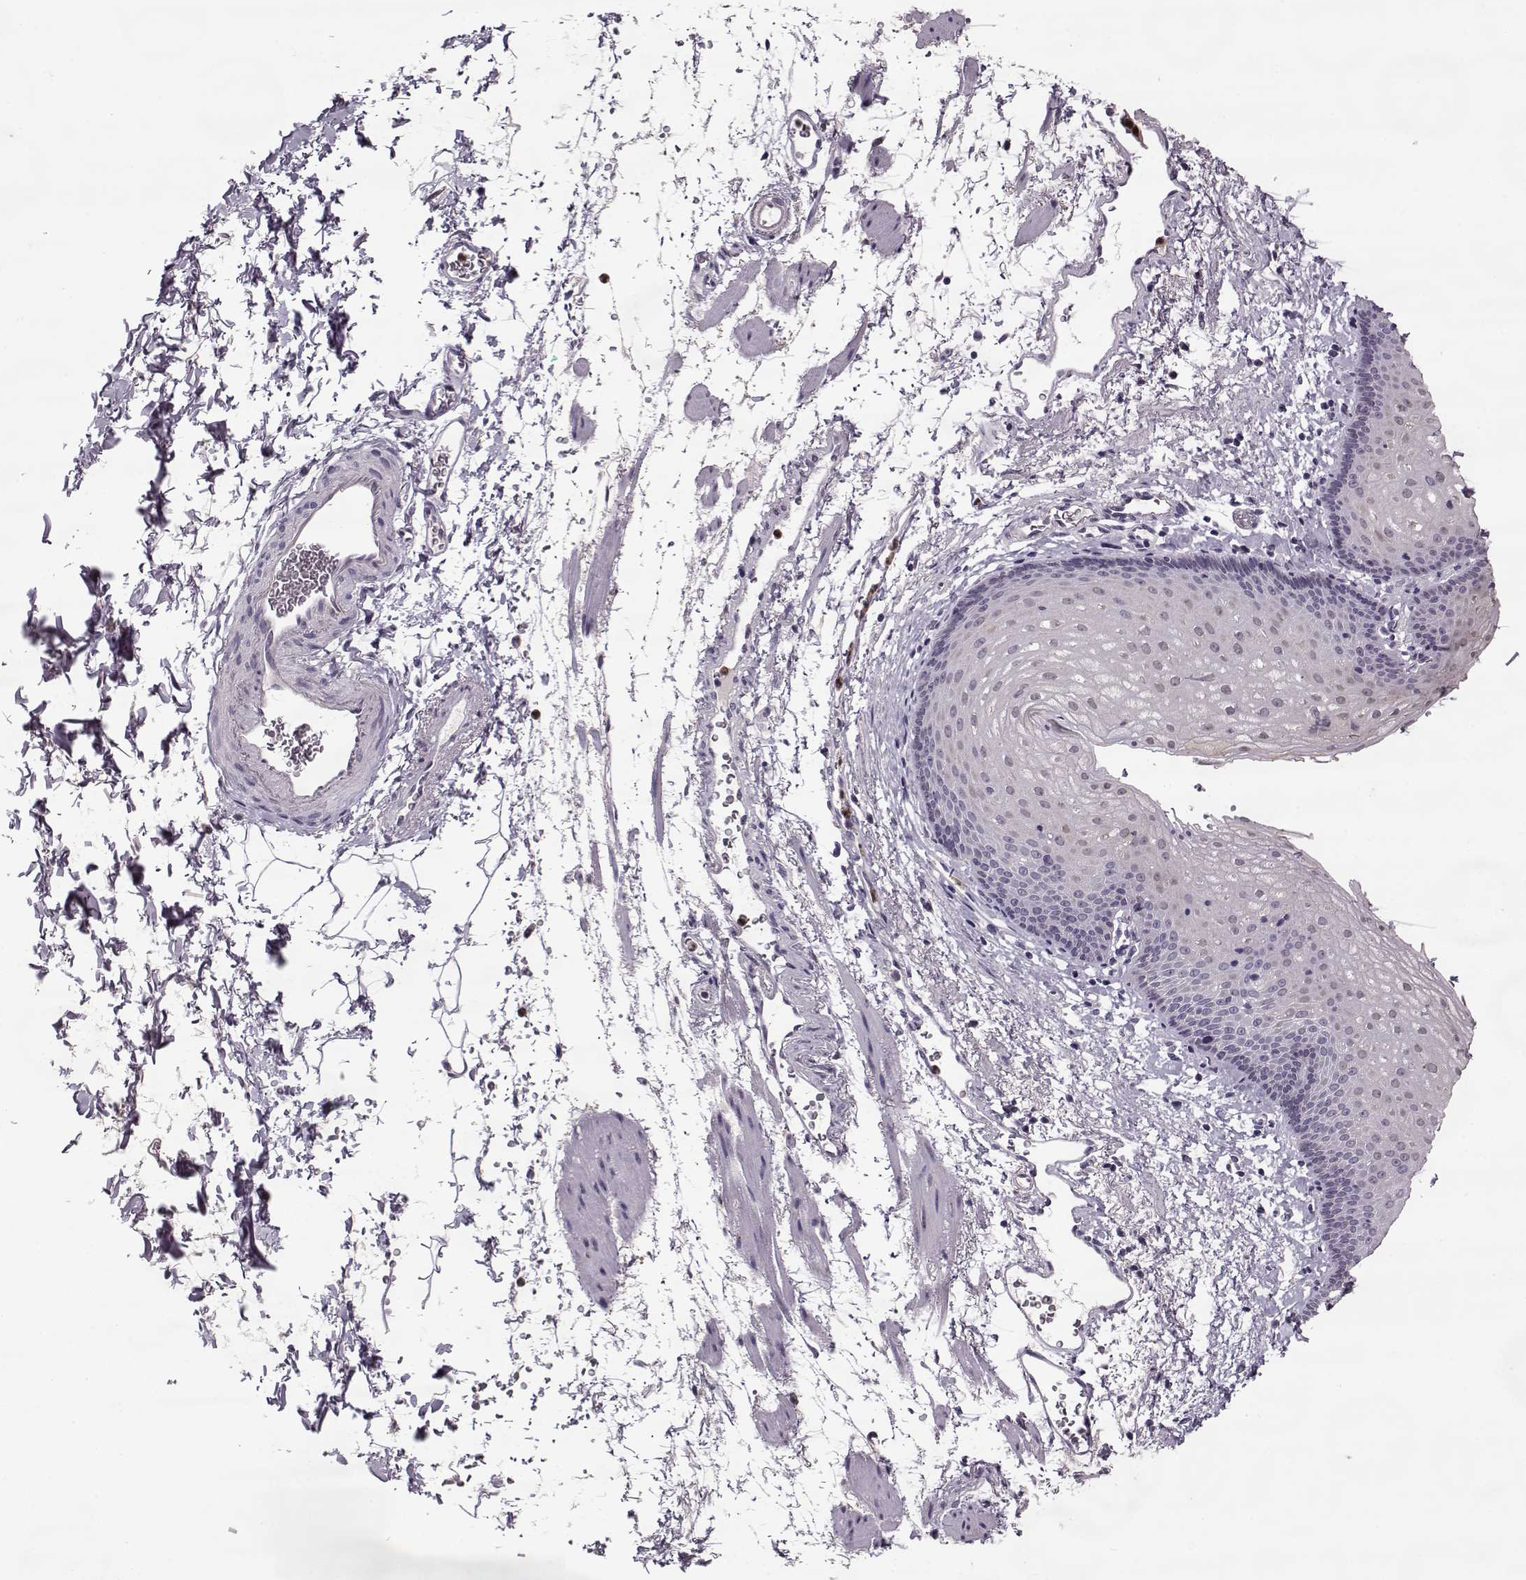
{"staining": {"intensity": "negative", "quantity": "none", "location": "none"}, "tissue": "esophagus", "cell_type": "Squamous epithelial cells", "image_type": "normal", "snomed": [{"axis": "morphology", "description": "Normal tissue, NOS"}, {"axis": "topography", "description": "Esophagus"}], "caption": "Benign esophagus was stained to show a protein in brown. There is no significant positivity in squamous epithelial cells.", "gene": "ACOT11", "patient": {"sex": "female", "age": 64}}